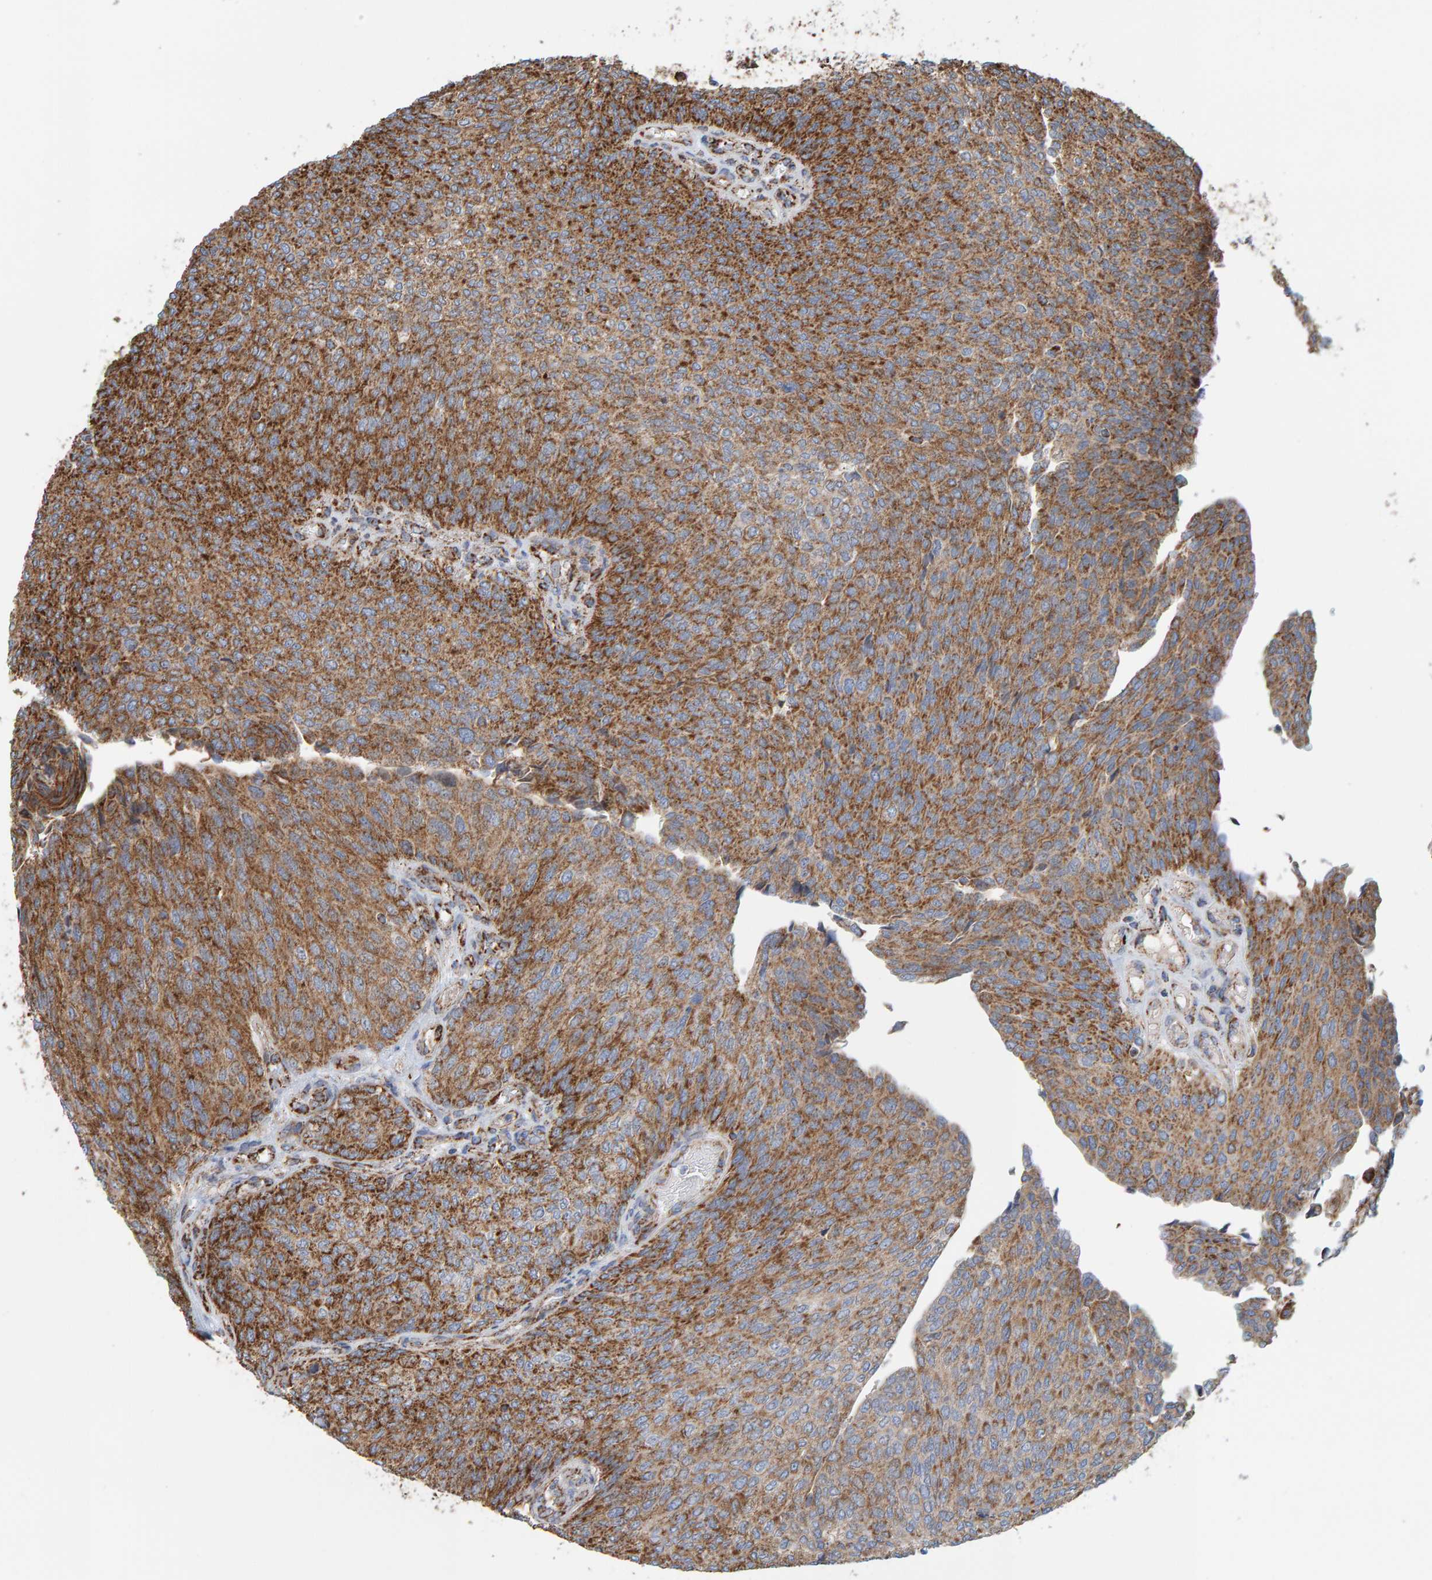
{"staining": {"intensity": "moderate", "quantity": ">75%", "location": "cytoplasmic/membranous"}, "tissue": "urothelial cancer", "cell_type": "Tumor cells", "image_type": "cancer", "snomed": [{"axis": "morphology", "description": "Urothelial carcinoma, Low grade"}, {"axis": "topography", "description": "Urinary bladder"}], "caption": "Approximately >75% of tumor cells in urothelial cancer exhibit moderate cytoplasmic/membranous protein expression as visualized by brown immunohistochemical staining.", "gene": "MRPL45", "patient": {"sex": "female", "age": 79}}